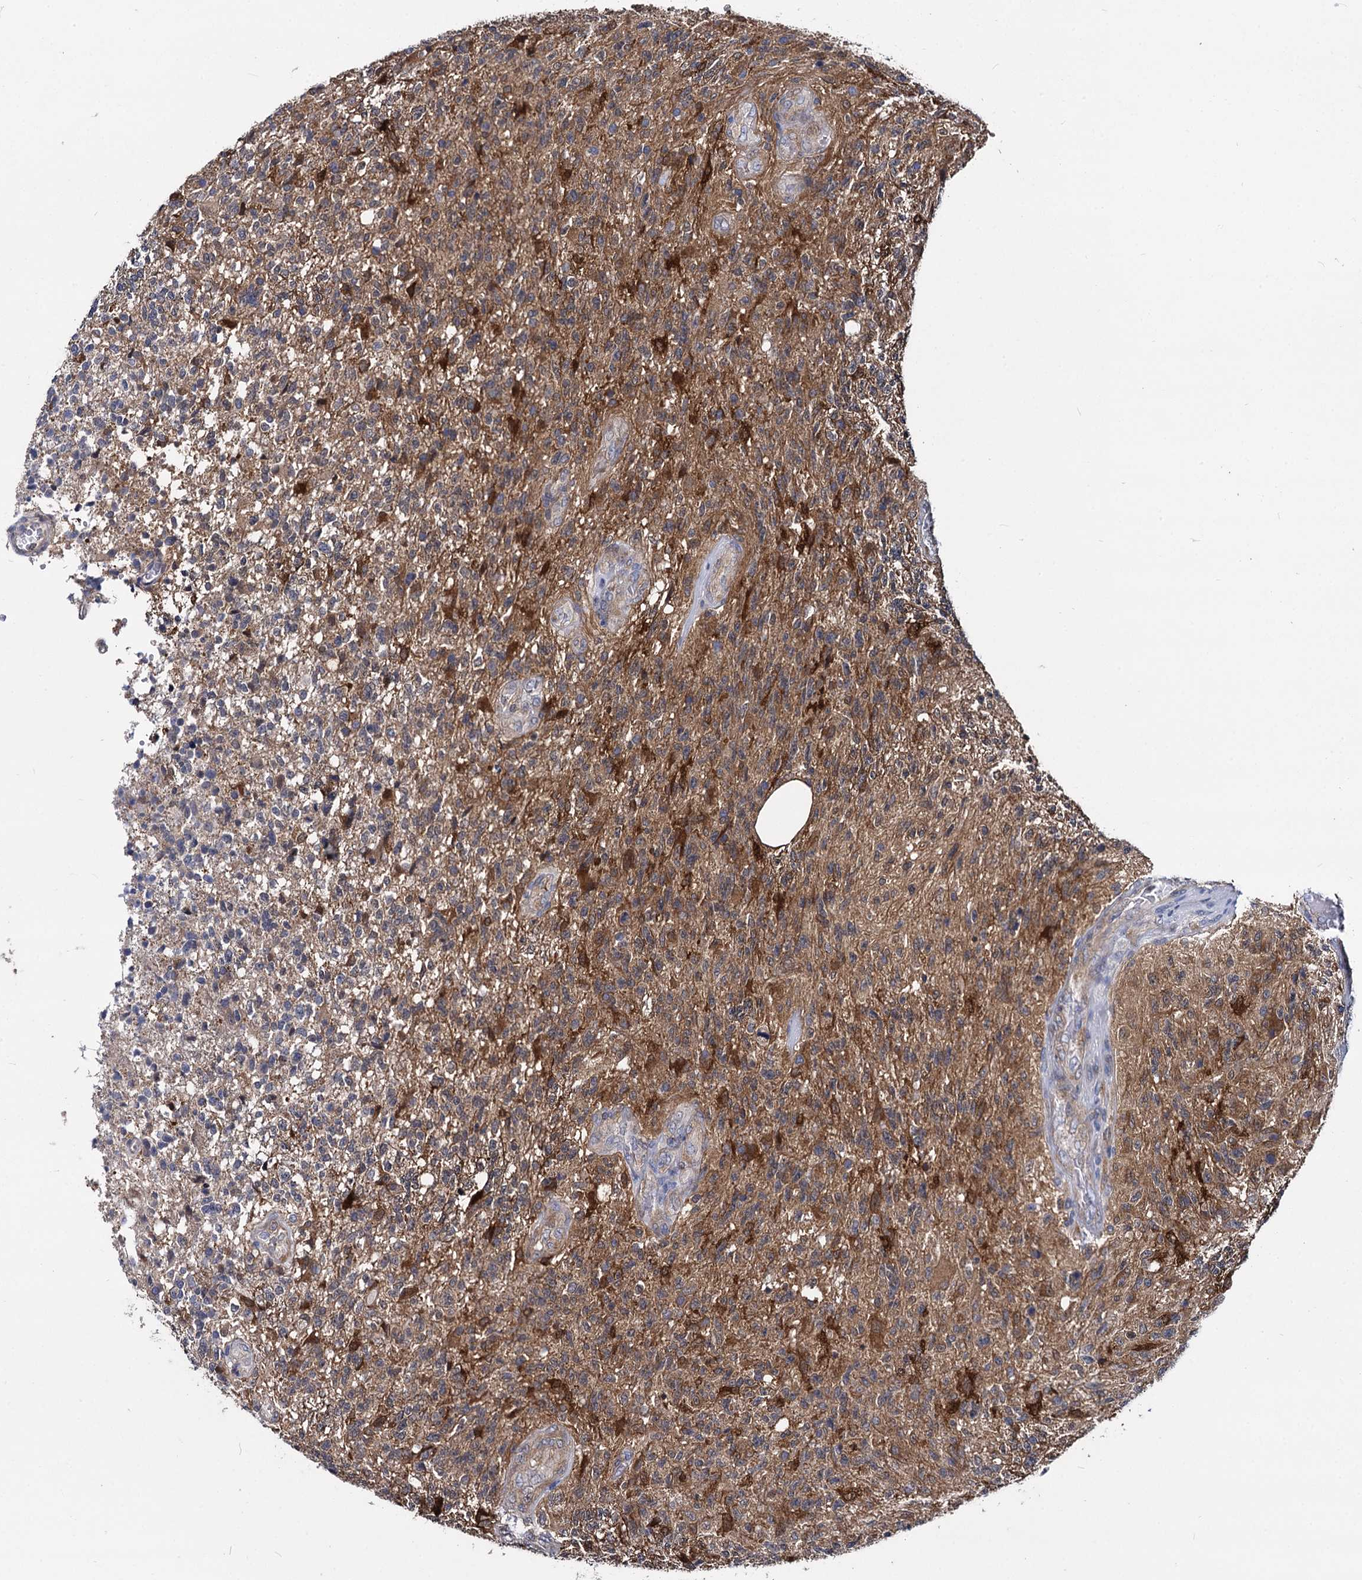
{"staining": {"intensity": "moderate", "quantity": "<25%", "location": "cytoplasmic/membranous"}, "tissue": "glioma", "cell_type": "Tumor cells", "image_type": "cancer", "snomed": [{"axis": "morphology", "description": "Glioma, malignant, High grade"}, {"axis": "topography", "description": "Brain"}], "caption": "Immunohistochemical staining of human malignant glioma (high-grade) demonstrates moderate cytoplasmic/membranous protein staining in approximately <25% of tumor cells. (DAB (3,3'-diaminobenzidine) = brown stain, brightfield microscopy at high magnification).", "gene": "GSTM3", "patient": {"sex": "male", "age": 56}}